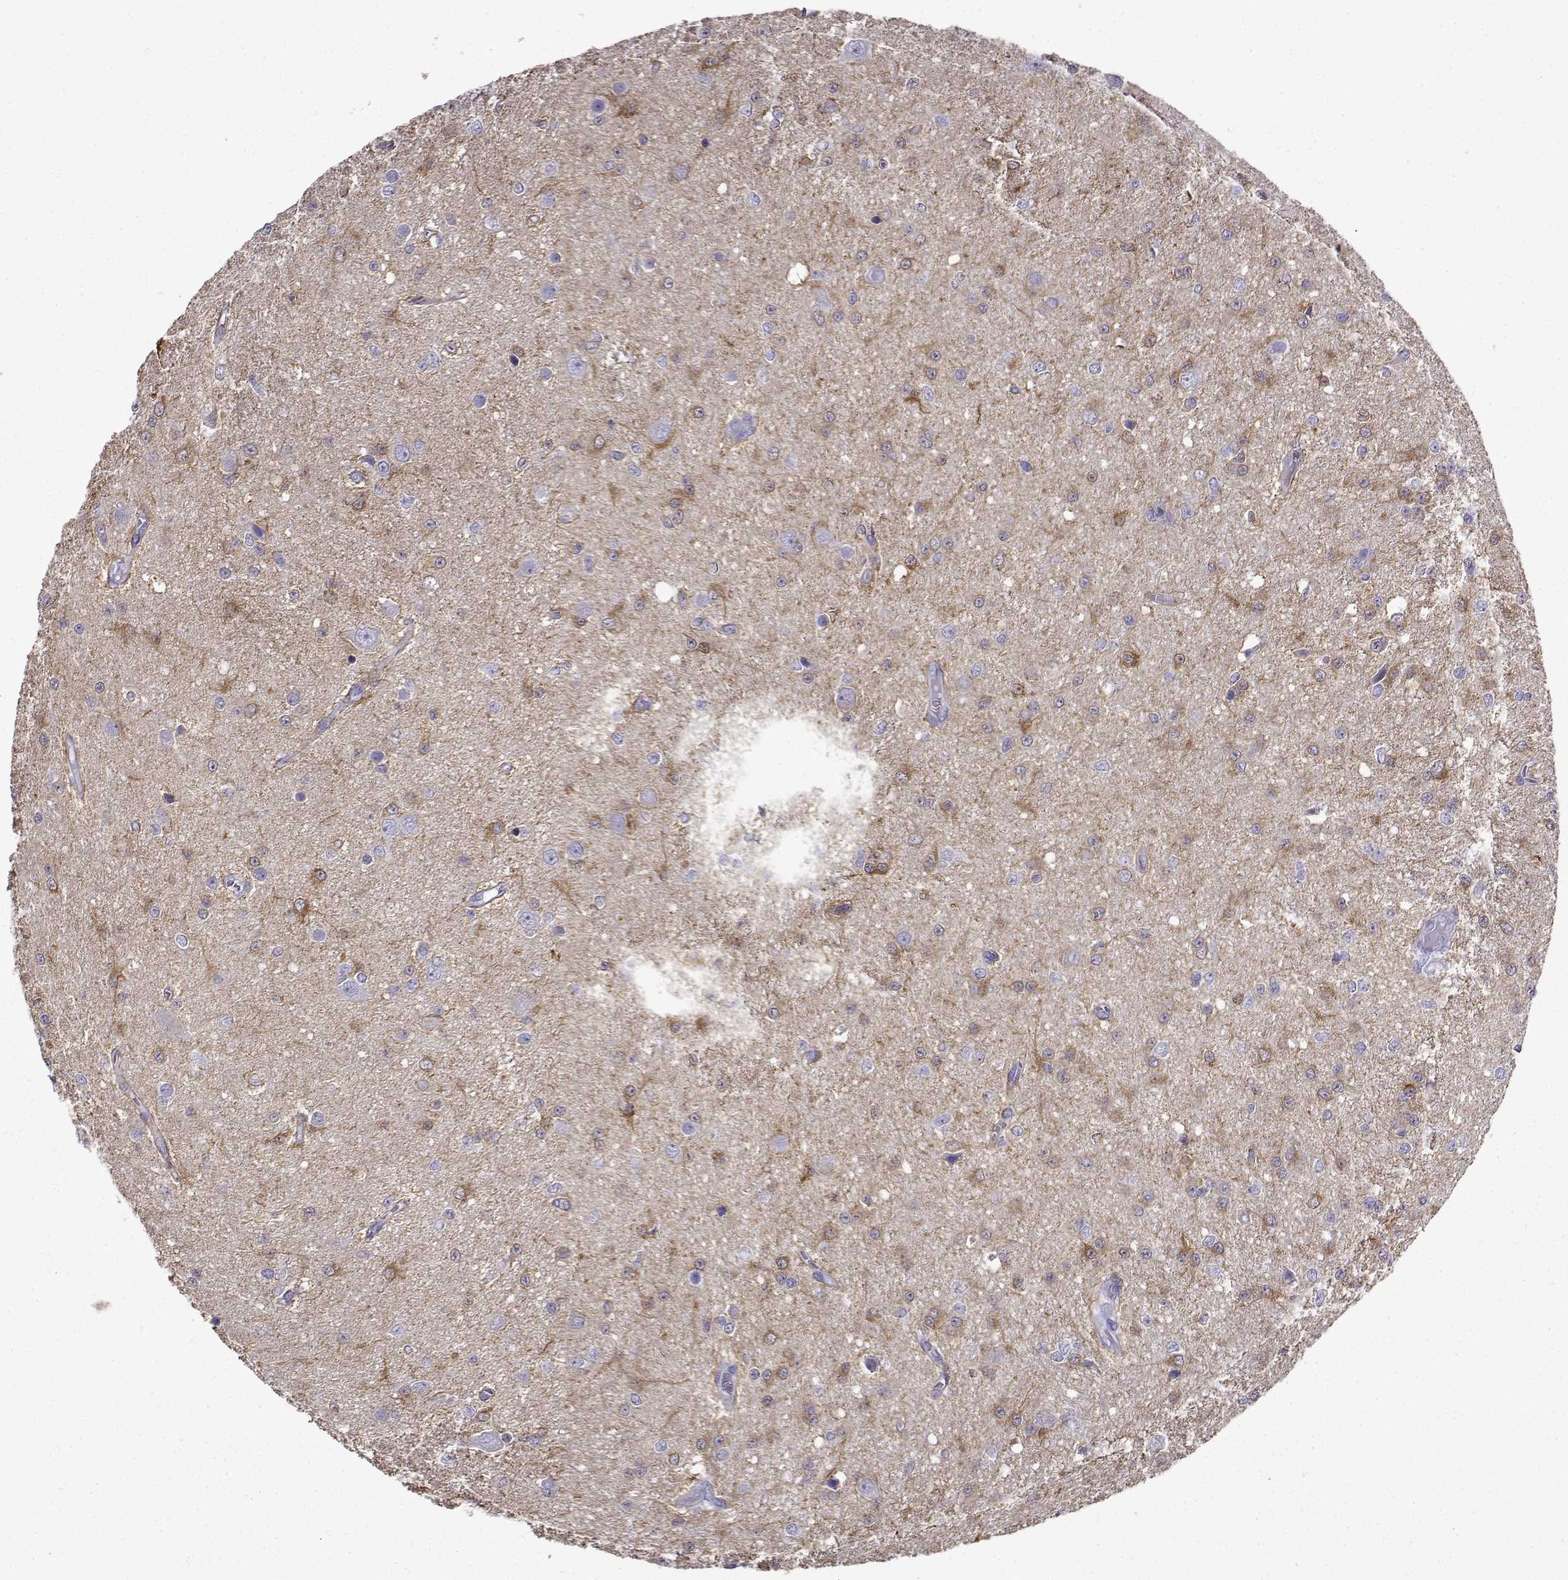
{"staining": {"intensity": "negative", "quantity": "none", "location": "none"}, "tissue": "glioma", "cell_type": "Tumor cells", "image_type": "cancer", "snomed": [{"axis": "morphology", "description": "Glioma, malignant, Low grade"}, {"axis": "topography", "description": "Brain"}], "caption": "Immunohistochemical staining of glioma demonstrates no significant expression in tumor cells.", "gene": "LINGO1", "patient": {"sex": "female", "age": 45}}